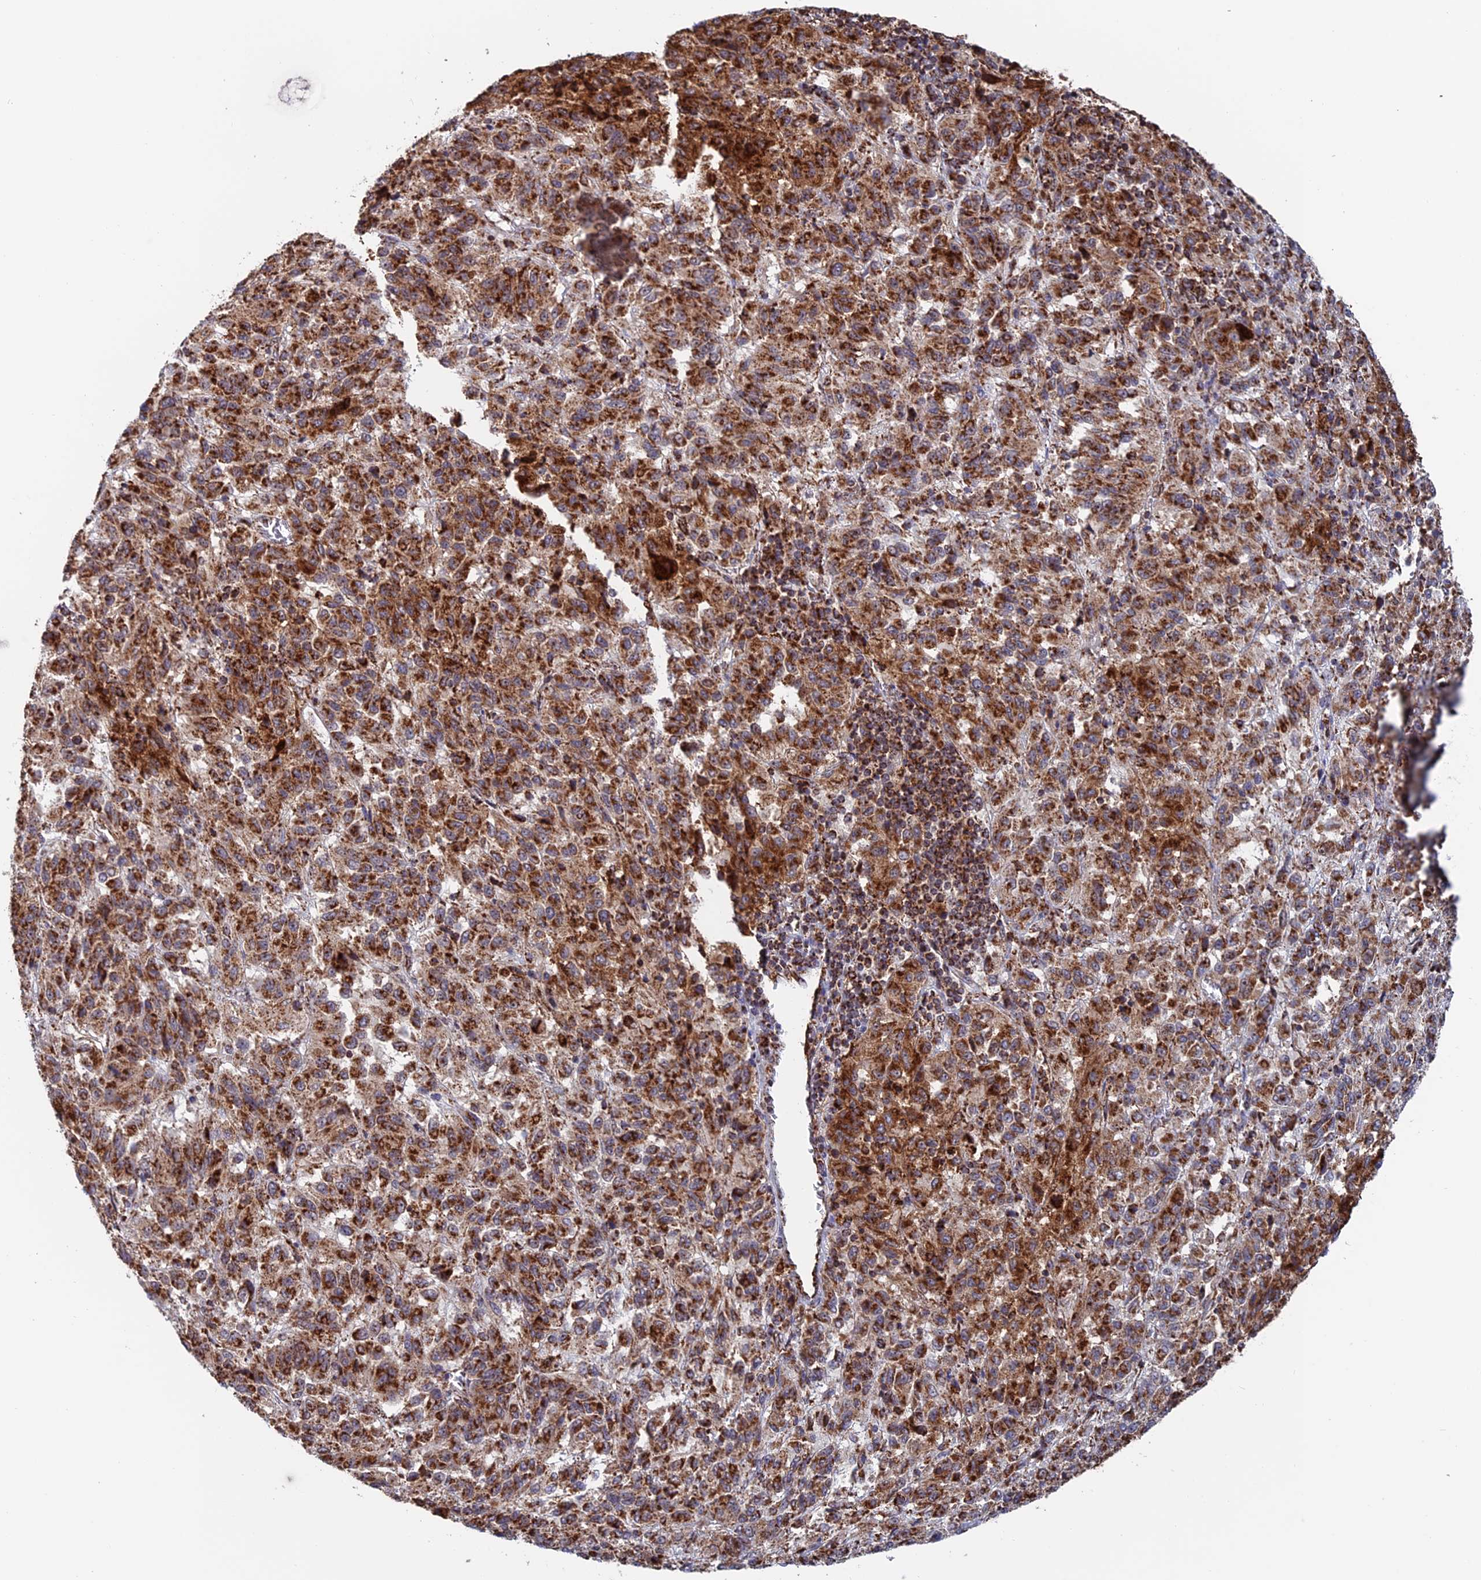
{"staining": {"intensity": "strong", "quantity": ">75%", "location": "cytoplasmic/membranous"}, "tissue": "melanoma", "cell_type": "Tumor cells", "image_type": "cancer", "snomed": [{"axis": "morphology", "description": "Malignant melanoma, Metastatic site"}, {"axis": "topography", "description": "Lung"}], "caption": "Strong cytoplasmic/membranous staining for a protein is seen in approximately >75% of tumor cells of malignant melanoma (metastatic site) using immunohistochemistry (IHC).", "gene": "DTYMK", "patient": {"sex": "male", "age": 64}}